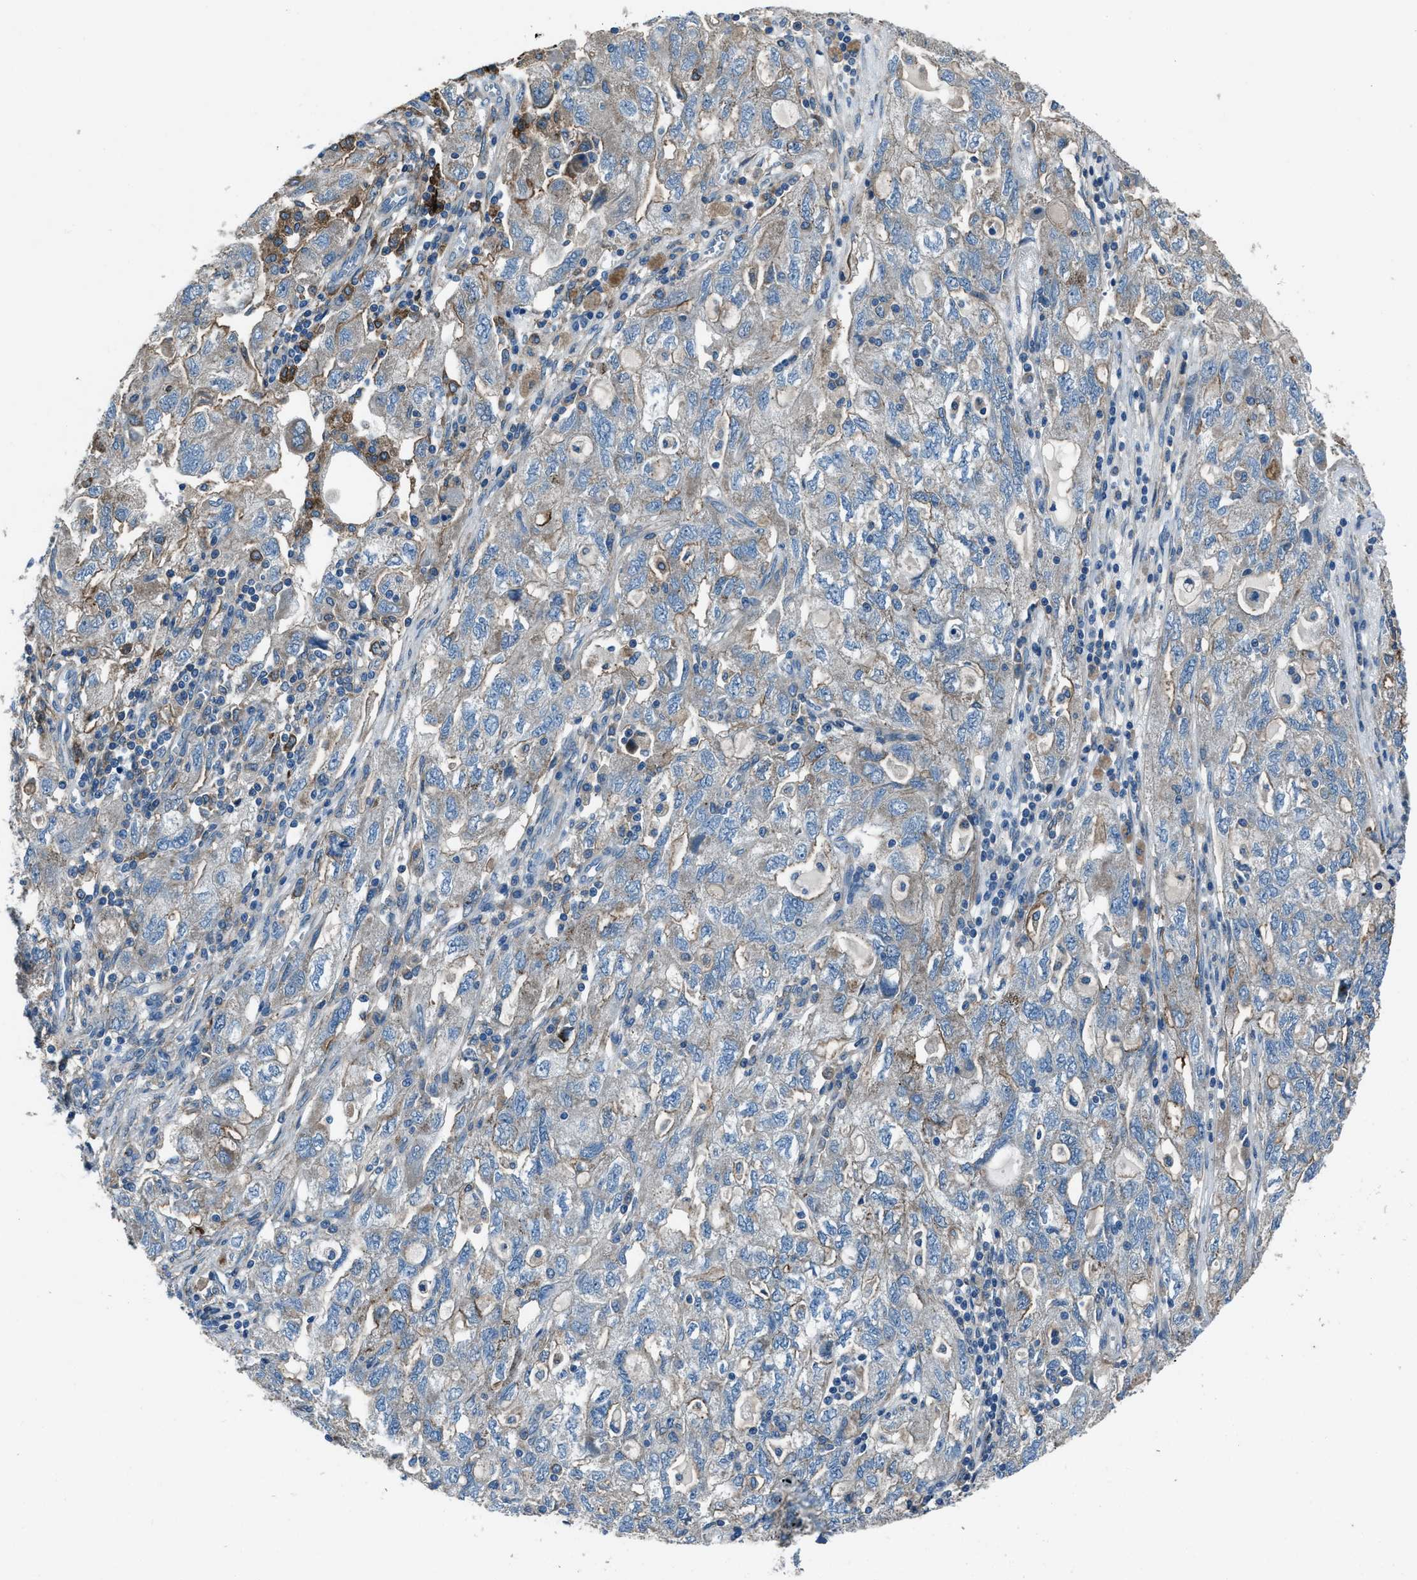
{"staining": {"intensity": "weak", "quantity": "<25%", "location": "cytoplasmic/membranous"}, "tissue": "ovarian cancer", "cell_type": "Tumor cells", "image_type": "cancer", "snomed": [{"axis": "morphology", "description": "Carcinoma, NOS"}, {"axis": "morphology", "description": "Cystadenocarcinoma, serous, NOS"}, {"axis": "topography", "description": "Ovary"}], "caption": "High power microscopy photomicrograph of an IHC image of ovarian cancer, revealing no significant staining in tumor cells.", "gene": "SVIL", "patient": {"sex": "female", "age": 69}}